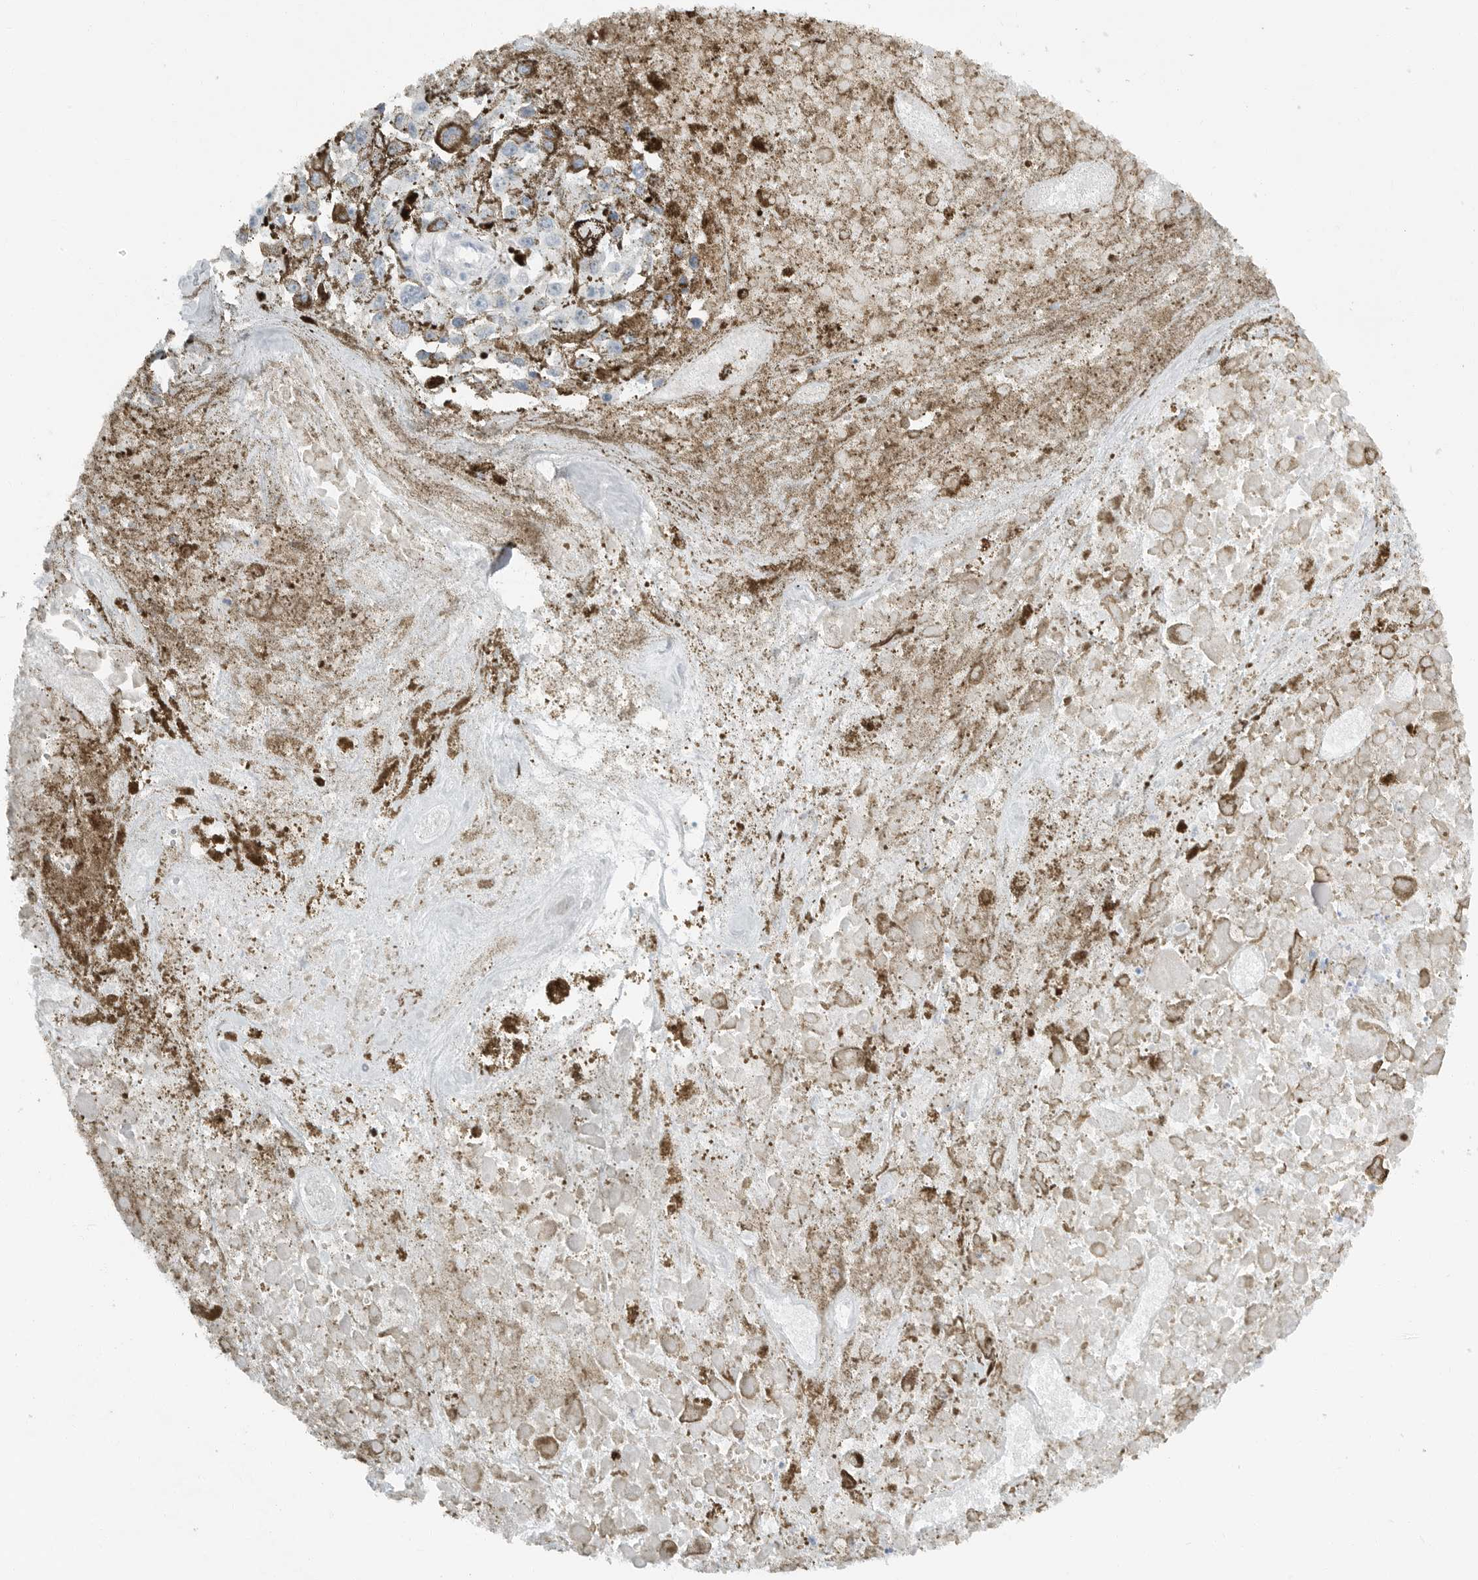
{"staining": {"intensity": "negative", "quantity": "none", "location": "none"}, "tissue": "melanoma", "cell_type": "Tumor cells", "image_type": "cancer", "snomed": [{"axis": "morphology", "description": "Malignant melanoma, Metastatic site"}, {"axis": "topography", "description": "Lymph node"}], "caption": "An immunohistochemistry image of melanoma is shown. There is no staining in tumor cells of melanoma.", "gene": "PAM", "patient": {"sex": "male", "age": 59}}